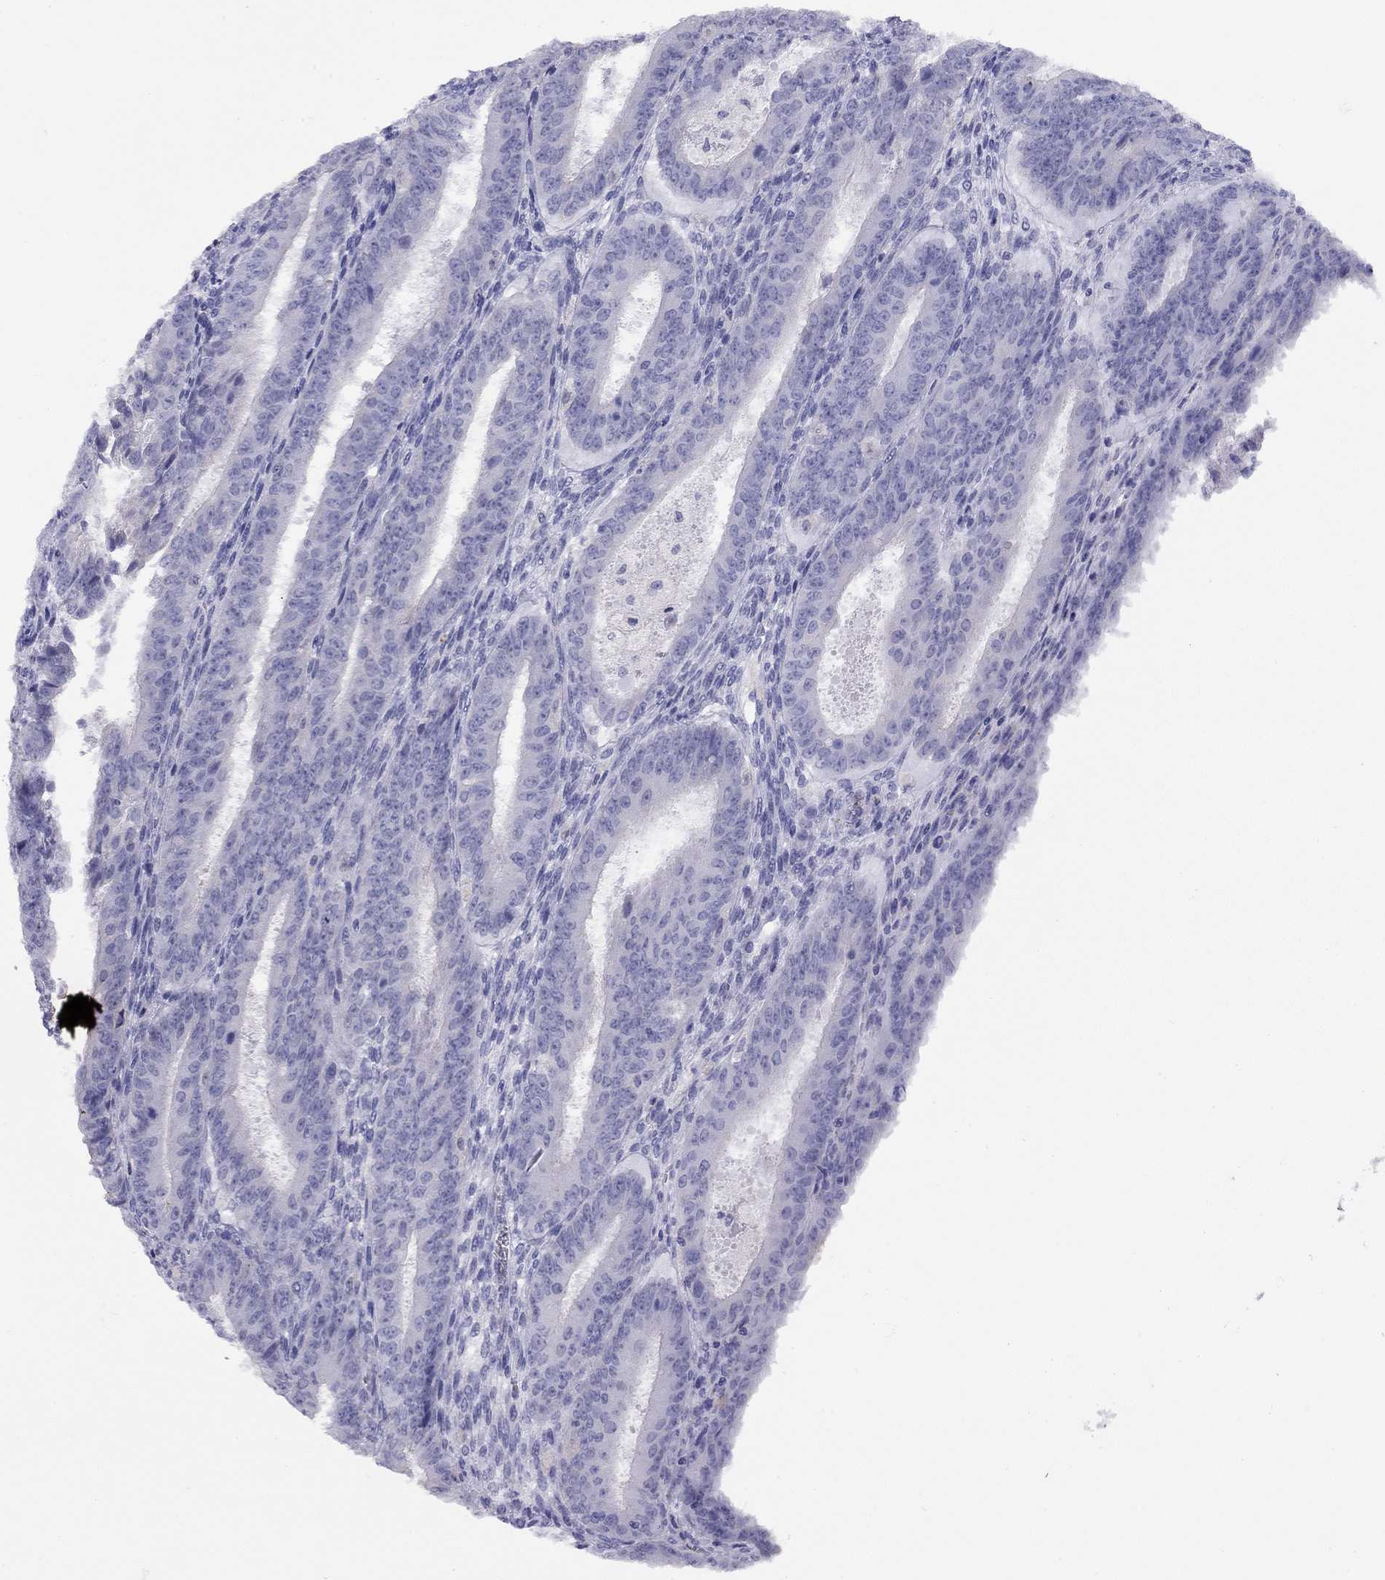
{"staining": {"intensity": "negative", "quantity": "none", "location": "none"}, "tissue": "ovarian cancer", "cell_type": "Tumor cells", "image_type": "cancer", "snomed": [{"axis": "morphology", "description": "Carcinoma, endometroid"}, {"axis": "topography", "description": "Ovary"}], "caption": "Image shows no significant protein staining in tumor cells of endometroid carcinoma (ovarian).", "gene": "CPNE4", "patient": {"sex": "female", "age": 42}}